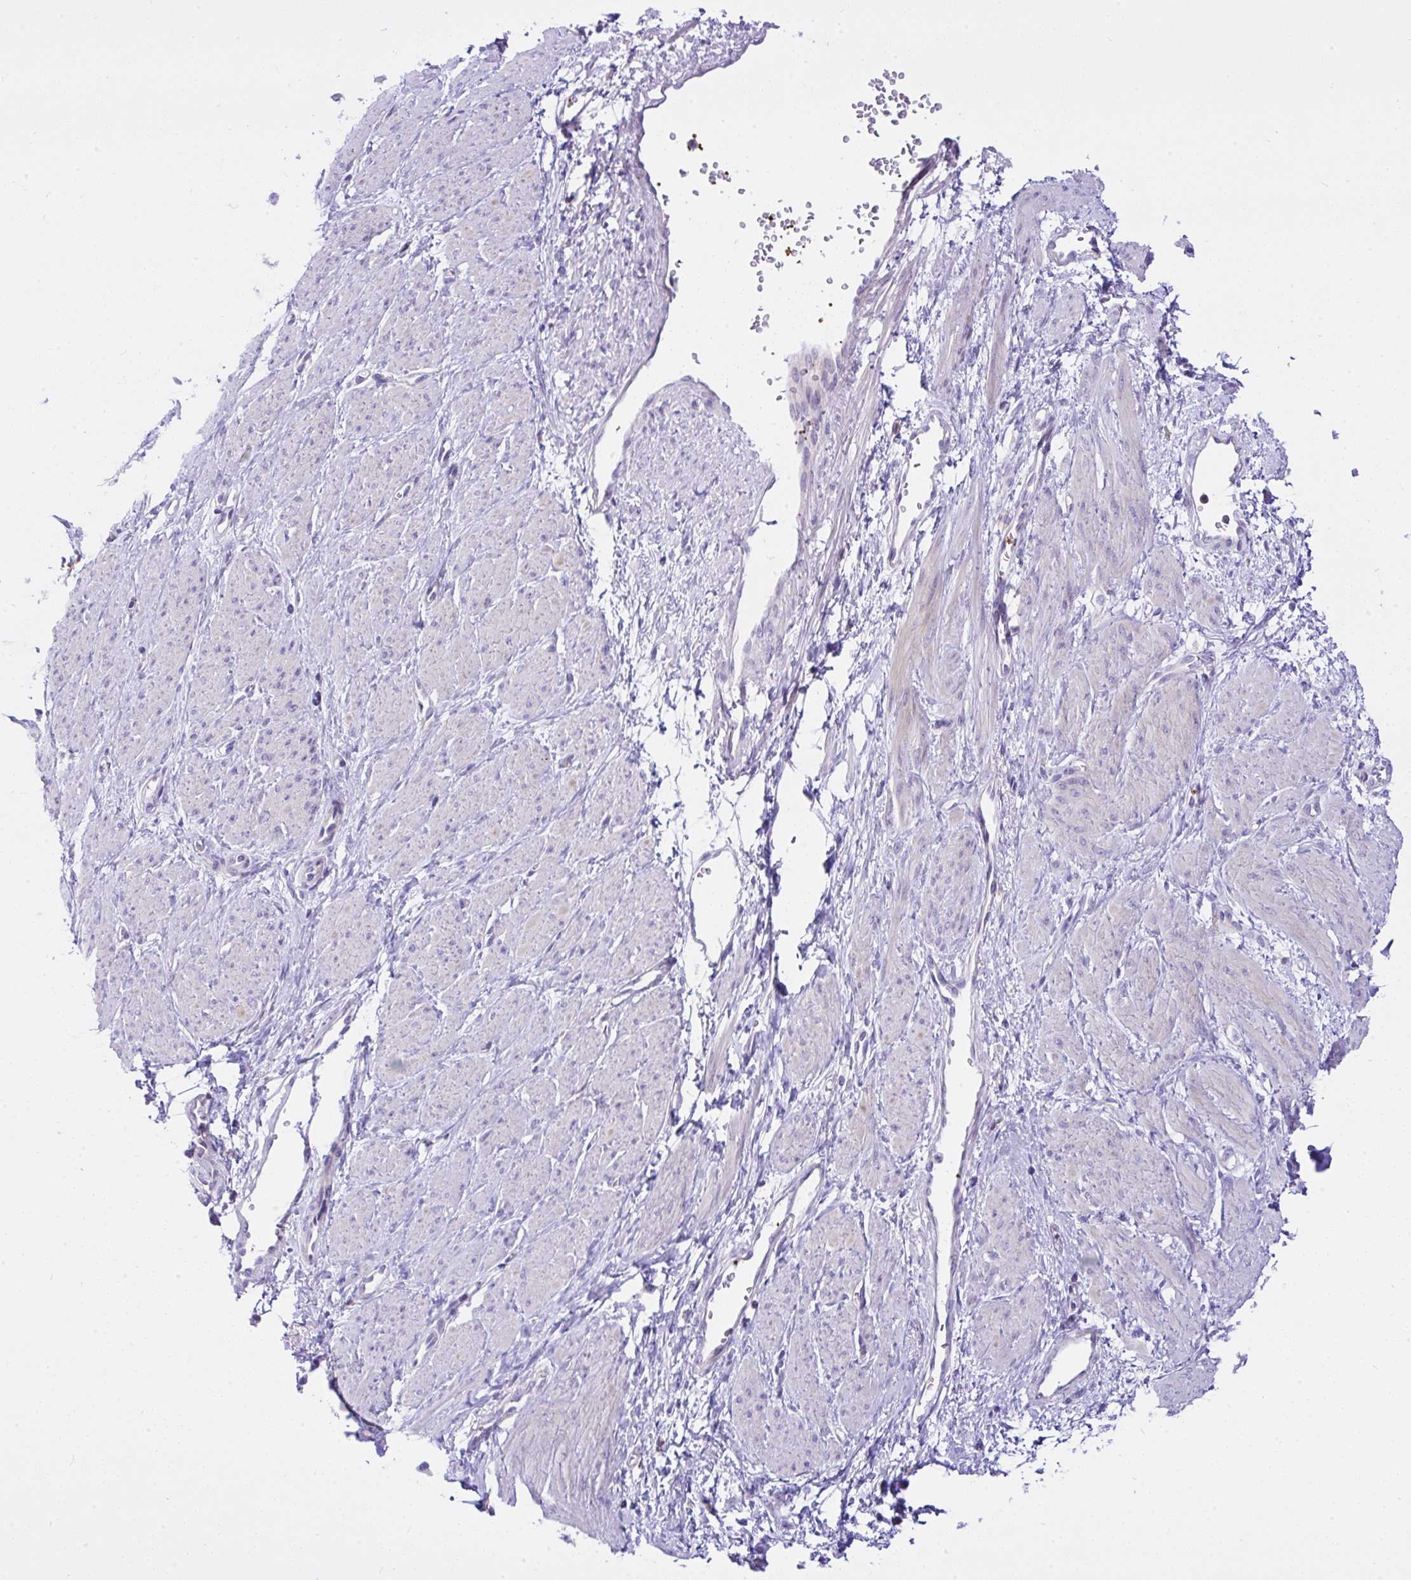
{"staining": {"intensity": "negative", "quantity": "none", "location": "none"}, "tissue": "smooth muscle", "cell_type": "Smooth muscle cells", "image_type": "normal", "snomed": [{"axis": "morphology", "description": "Normal tissue, NOS"}, {"axis": "topography", "description": "Smooth muscle"}, {"axis": "topography", "description": "Uterus"}], "caption": "Immunohistochemistry photomicrograph of benign smooth muscle: human smooth muscle stained with DAB exhibits no significant protein expression in smooth muscle cells.", "gene": "CCDC142", "patient": {"sex": "female", "age": 39}}